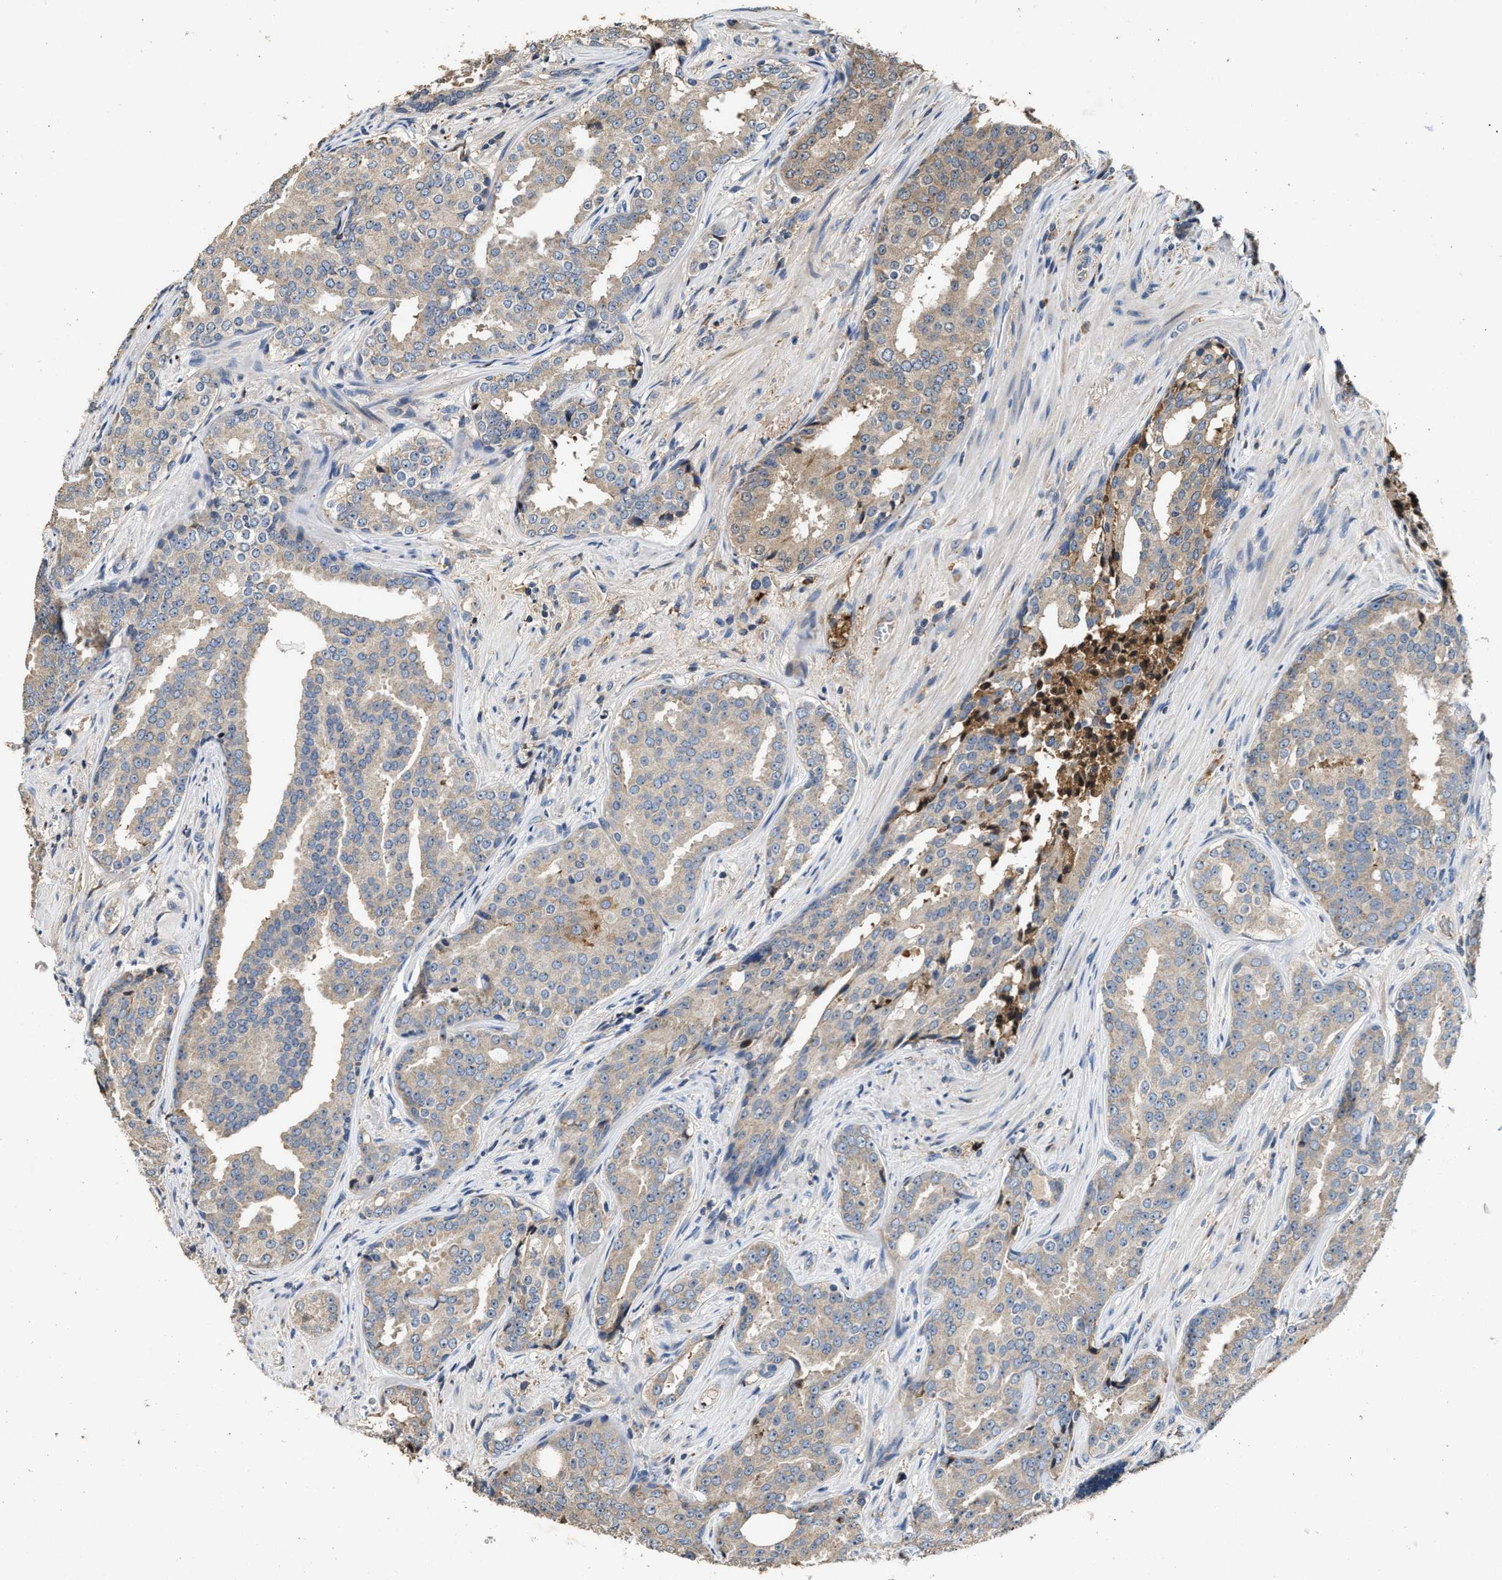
{"staining": {"intensity": "weak", "quantity": ">75%", "location": "cytoplasmic/membranous"}, "tissue": "prostate cancer", "cell_type": "Tumor cells", "image_type": "cancer", "snomed": [{"axis": "morphology", "description": "Adenocarcinoma, High grade"}, {"axis": "topography", "description": "Prostate"}], "caption": "Immunohistochemical staining of prostate adenocarcinoma (high-grade) shows low levels of weak cytoplasmic/membranous expression in about >75% of tumor cells.", "gene": "C3", "patient": {"sex": "male", "age": 71}}